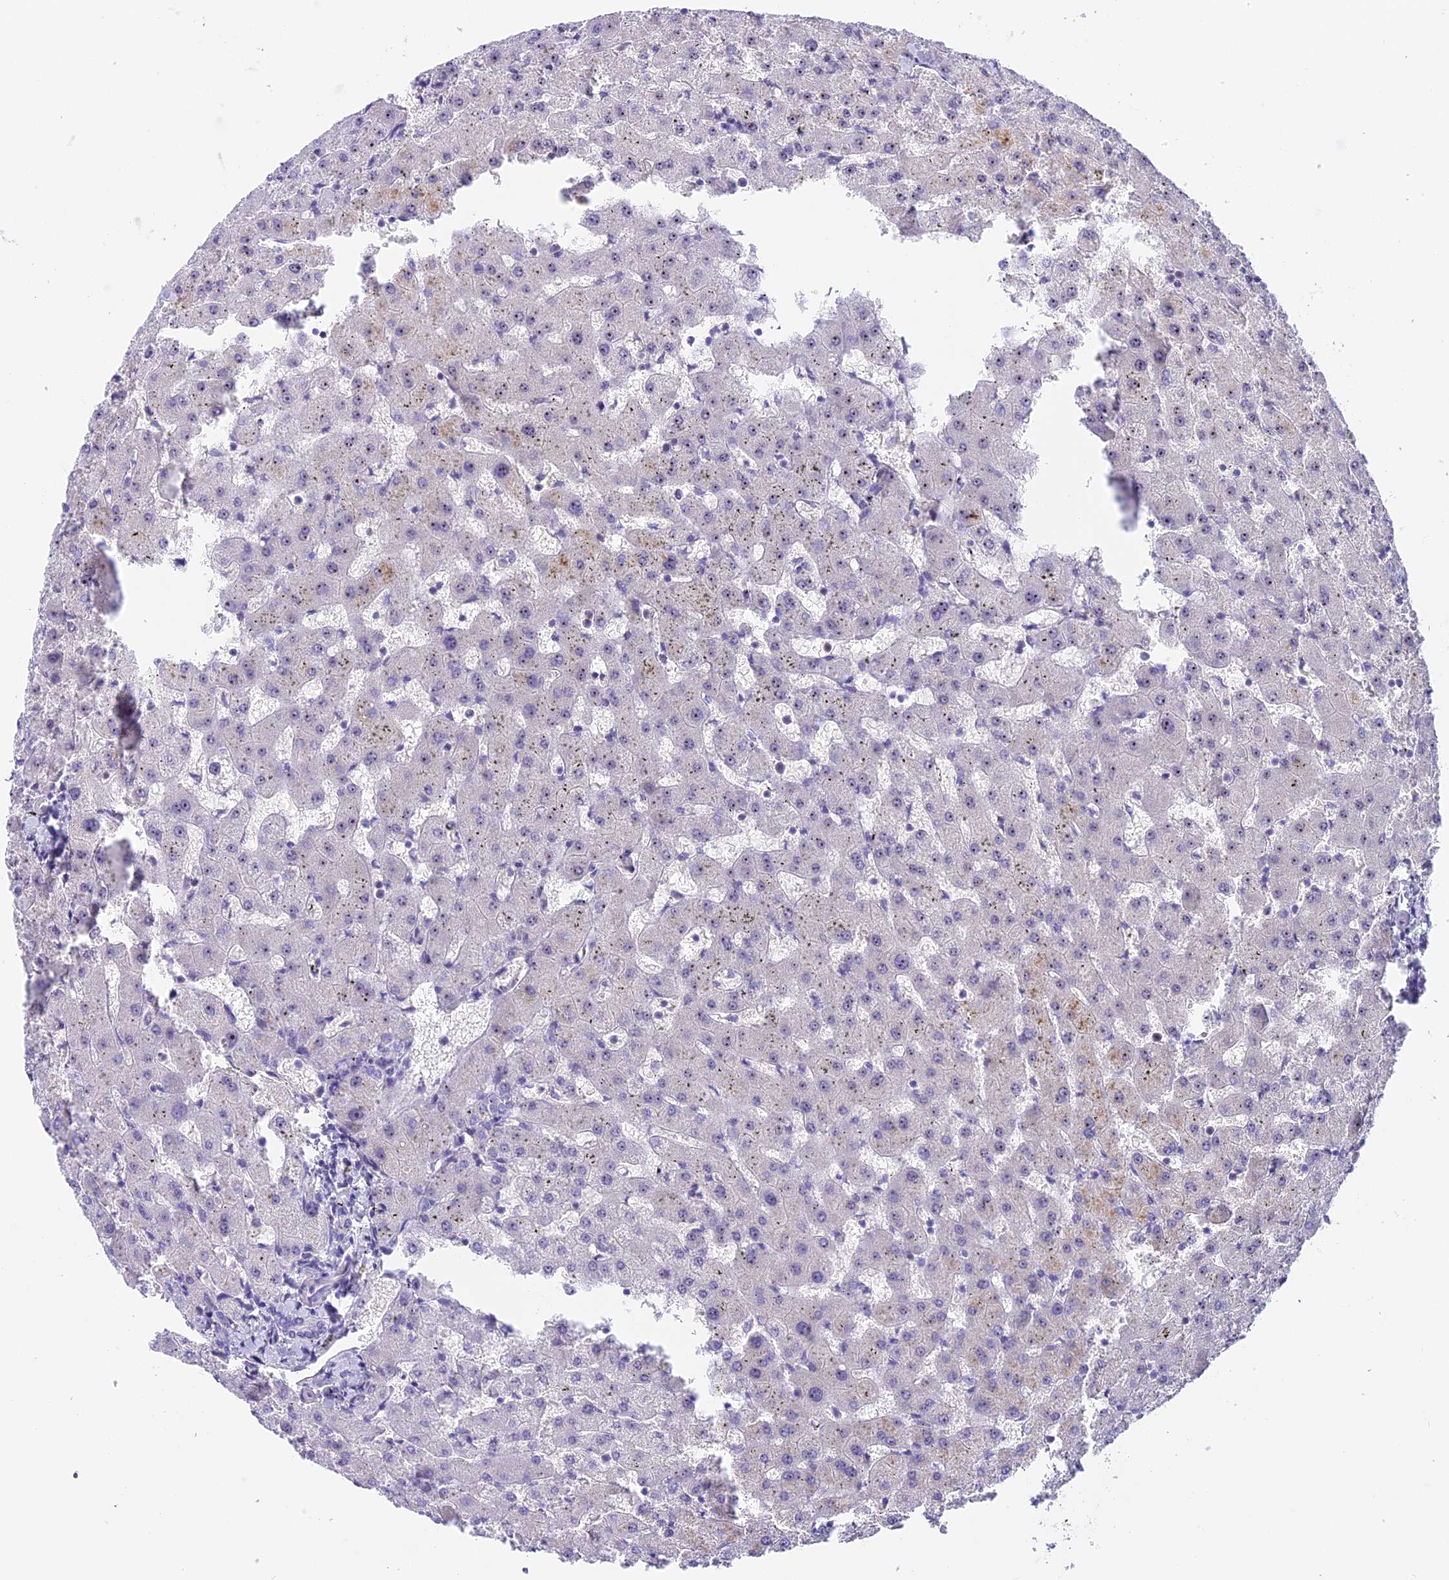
{"staining": {"intensity": "negative", "quantity": "none", "location": "none"}, "tissue": "liver", "cell_type": "Cholangiocytes", "image_type": "normal", "snomed": [{"axis": "morphology", "description": "Normal tissue, NOS"}, {"axis": "topography", "description": "Liver"}], "caption": "This is an immunohistochemistry (IHC) image of unremarkable liver. There is no staining in cholangiocytes.", "gene": "RAD51", "patient": {"sex": "female", "age": 63}}